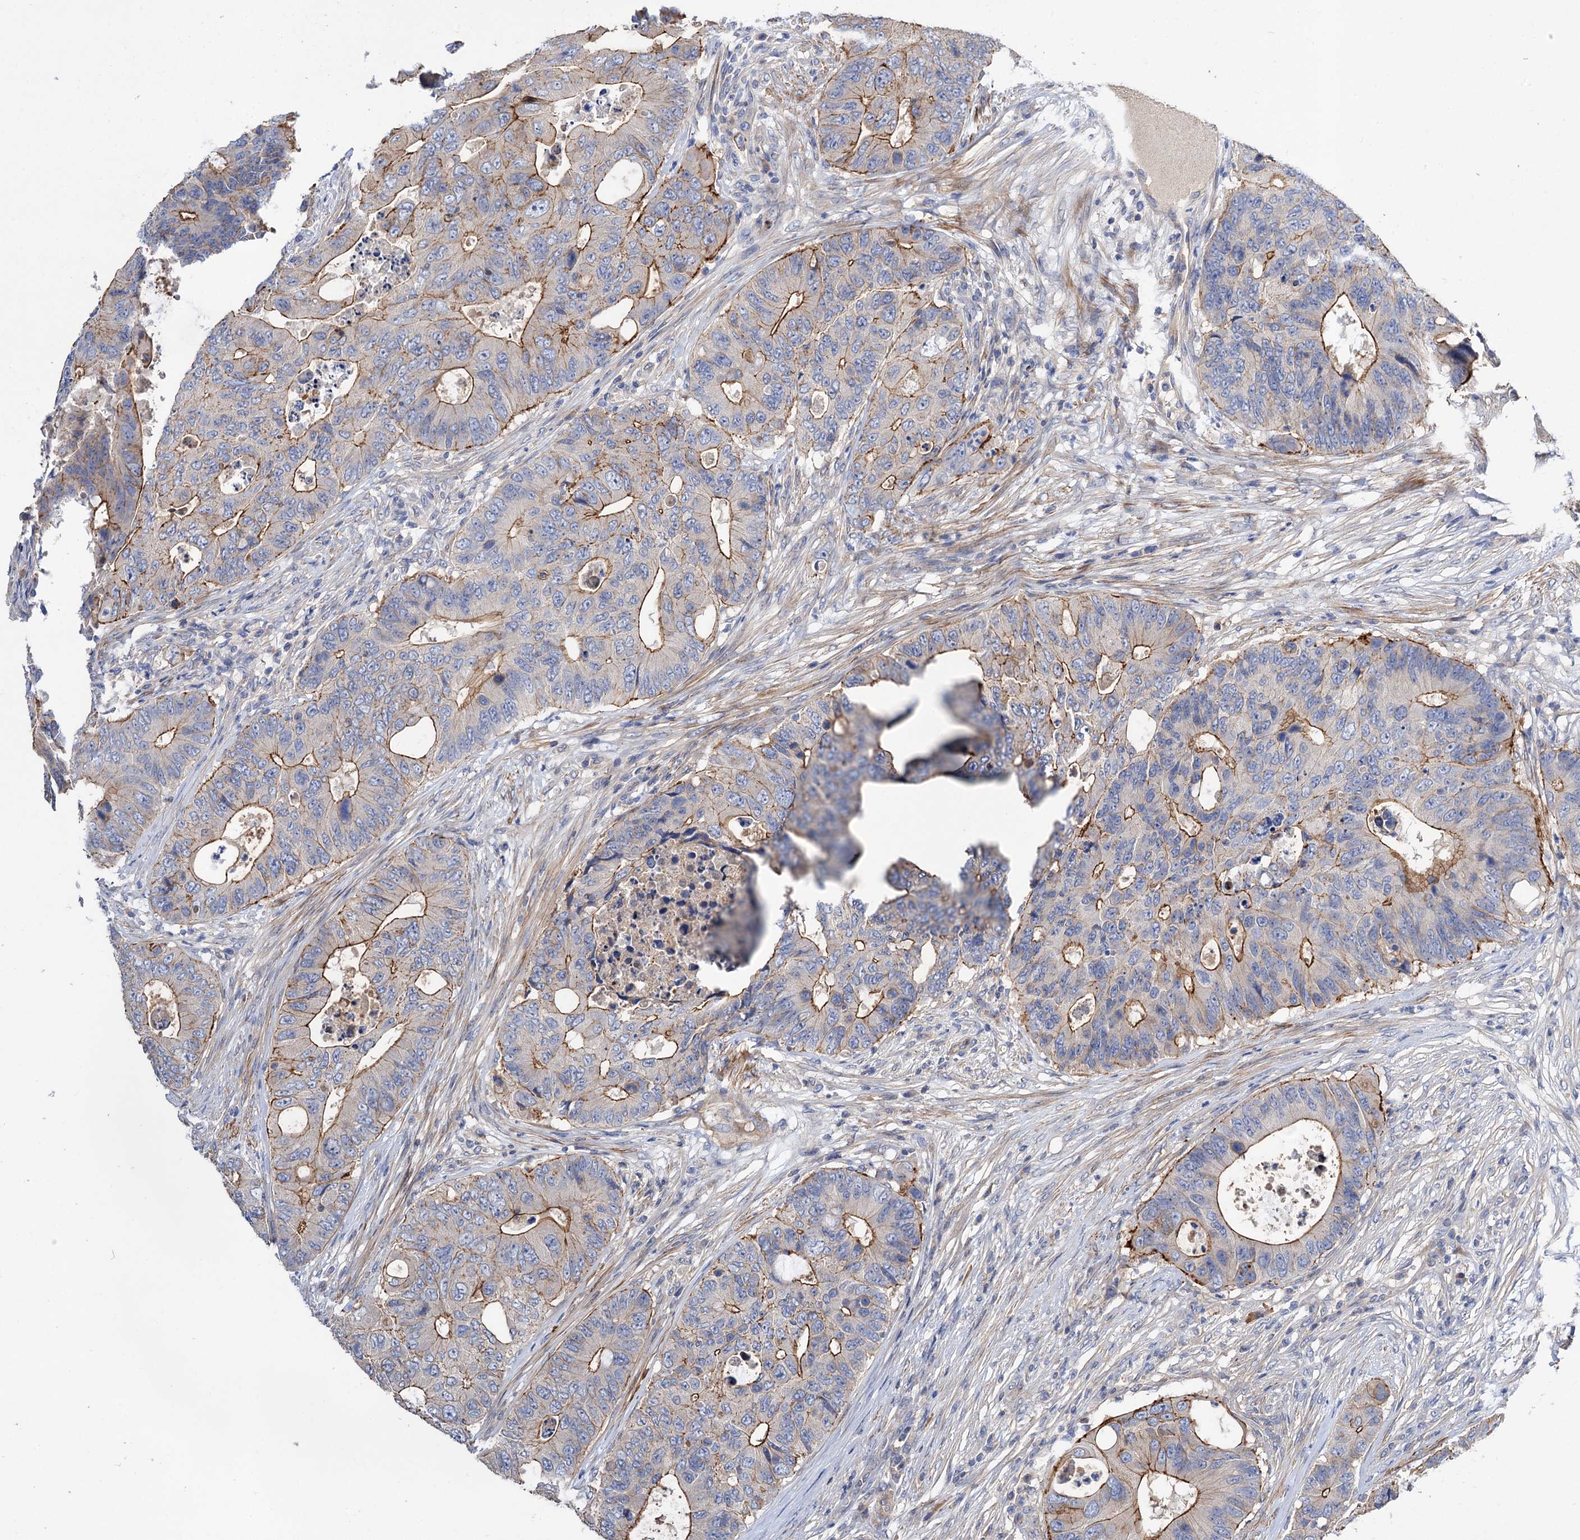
{"staining": {"intensity": "moderate", "quantity": "25%-75%", "location": "cytoplasmic/membranous"}, "tissue": "colorectal cancer", "cell_type": "Tumor cells", "image_type": "cancer", "snomed": [{"axis": "morphology", "description": "Adenocarcinoma, NOS"}, {"axis": "topography", "description": "Colon"}], "caption": "Immunohistochemistry micrograph of human adenocarcinoma (colorectal) stained for a protein (brown), which displays medium levels of moderate cytoplasmic/membranous expression in about 25%-75% of tumor cells.", "gene": "NUDCD2", "patient": {"sex": "male", "age": 71}}